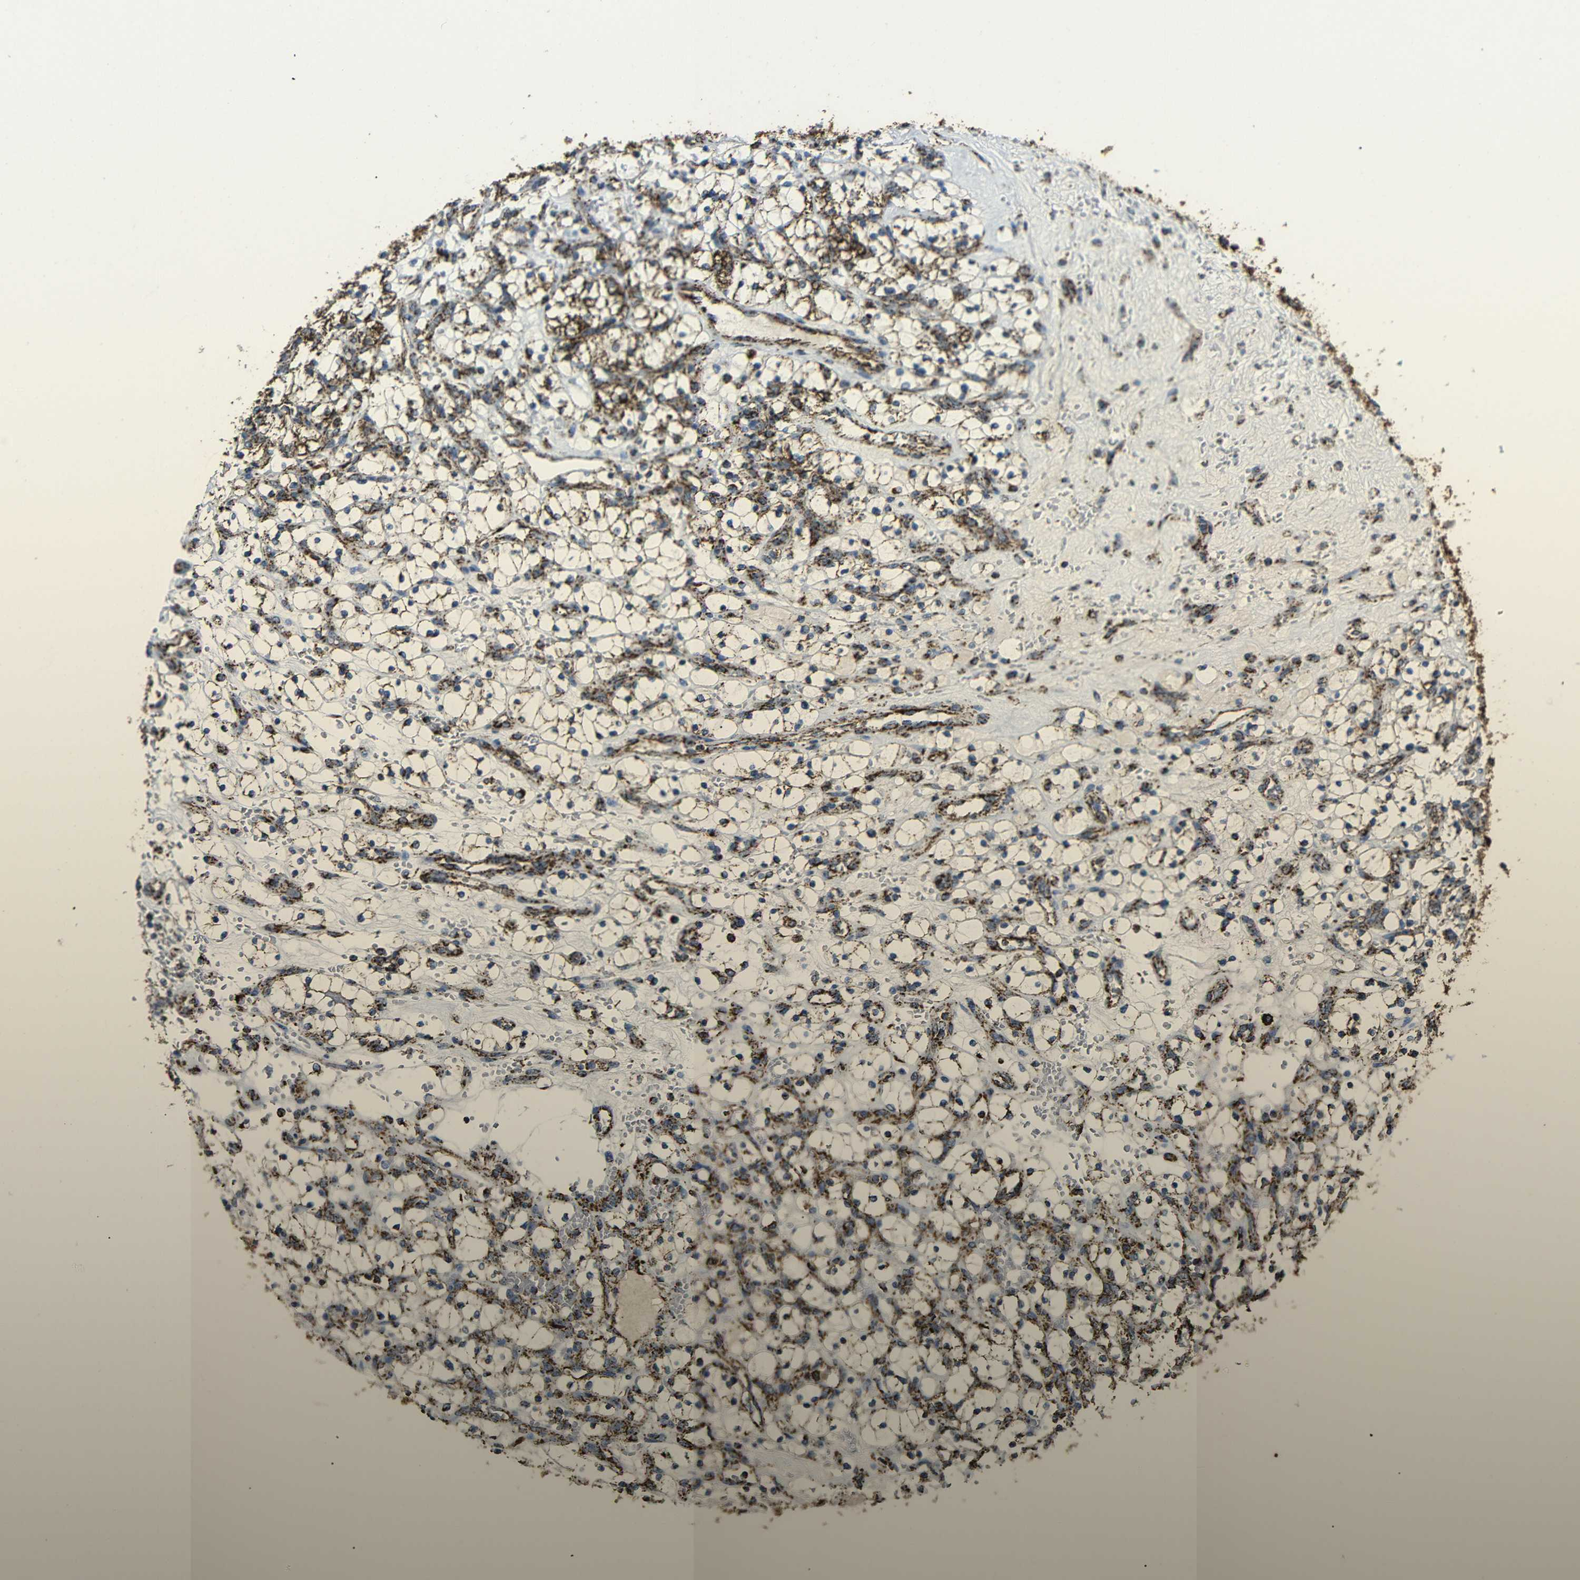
{"staining": {"intensity": "strong", "quantity": "<25%", "location": "cytoplasmic/membranous"}, "tissue": "renal cancer", "cell_type": "Tumor cells", "image_type": "cancer", "snomed": [{"axis": "morphology", "description": "Adenocarcinoma, NOS"}, {"axis": "topography", "description": "Kidney"}], "caption": "Protein expression analysis of human renal cancer reveals strong cytoplasmic/membranous positivity in about <25% of tumor cells.", "gene": "ATP5F1A", "patient": {"sex": "female", "age": 69}}